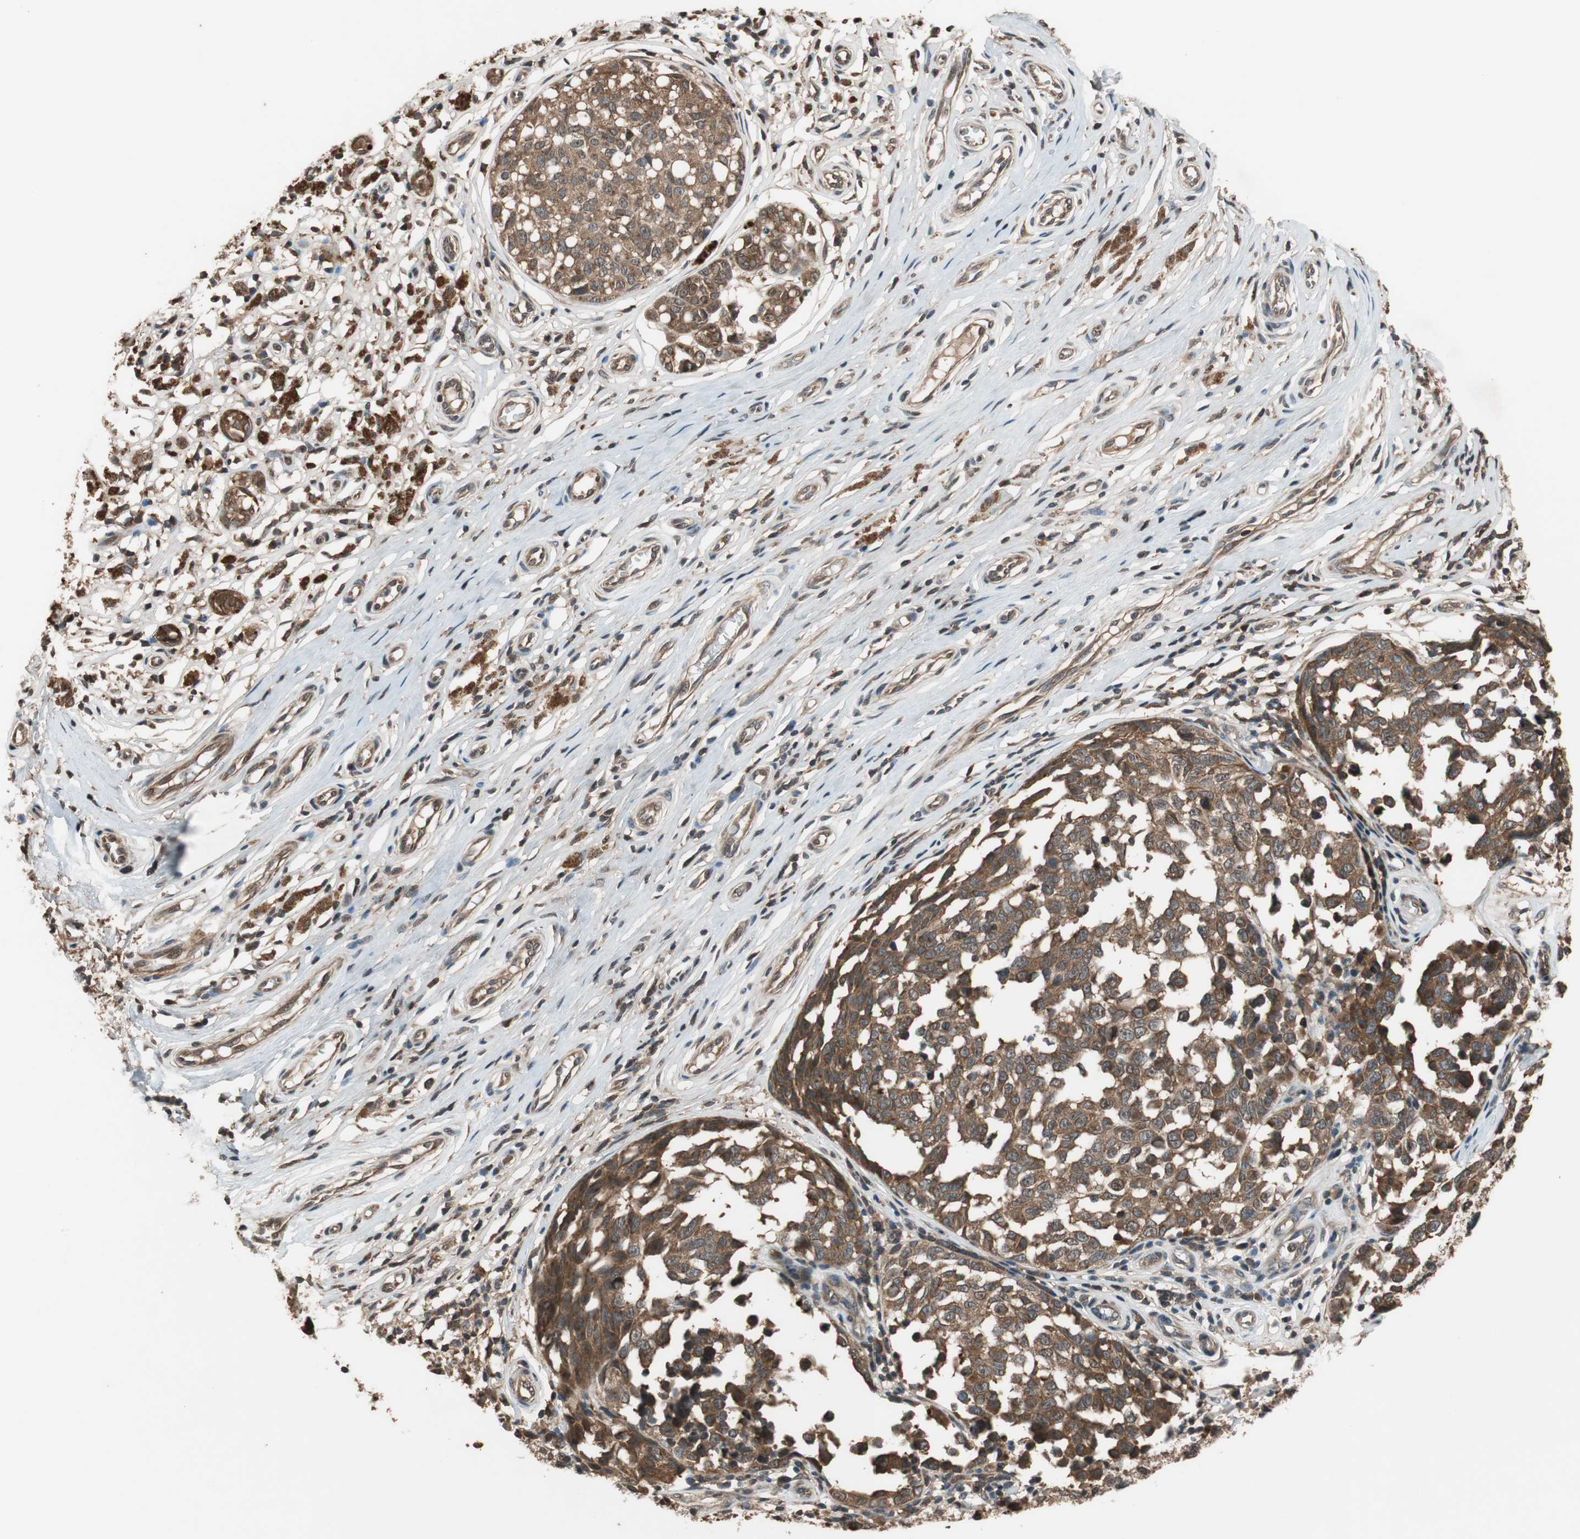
{"staining": {"intensity": "moderate", "quantity": ">75%", "location": "cytoplasmic/membranous"}, "tissue": "melanoma", "cell_type": "Tumor cells", "image_type": "cancer", "snomed": [{"axis": "morphology", "description": "Malignant melanoma, NOS"}, {"axis": "topography", "description": "Skin"}], "caption": "Immunohistochemistry (IHC) histopathology image of neoplastic tissue: melanoma stained using immunohistochemistry exhibits medium levels of moderate protein expression localized specifically in the cytoplasmic/membranous of tumor cells, appearing as a cytoplasmic/membranous brown color.", "gene": "TMEM230", "patient": {"sex": "female", "age": 64}}